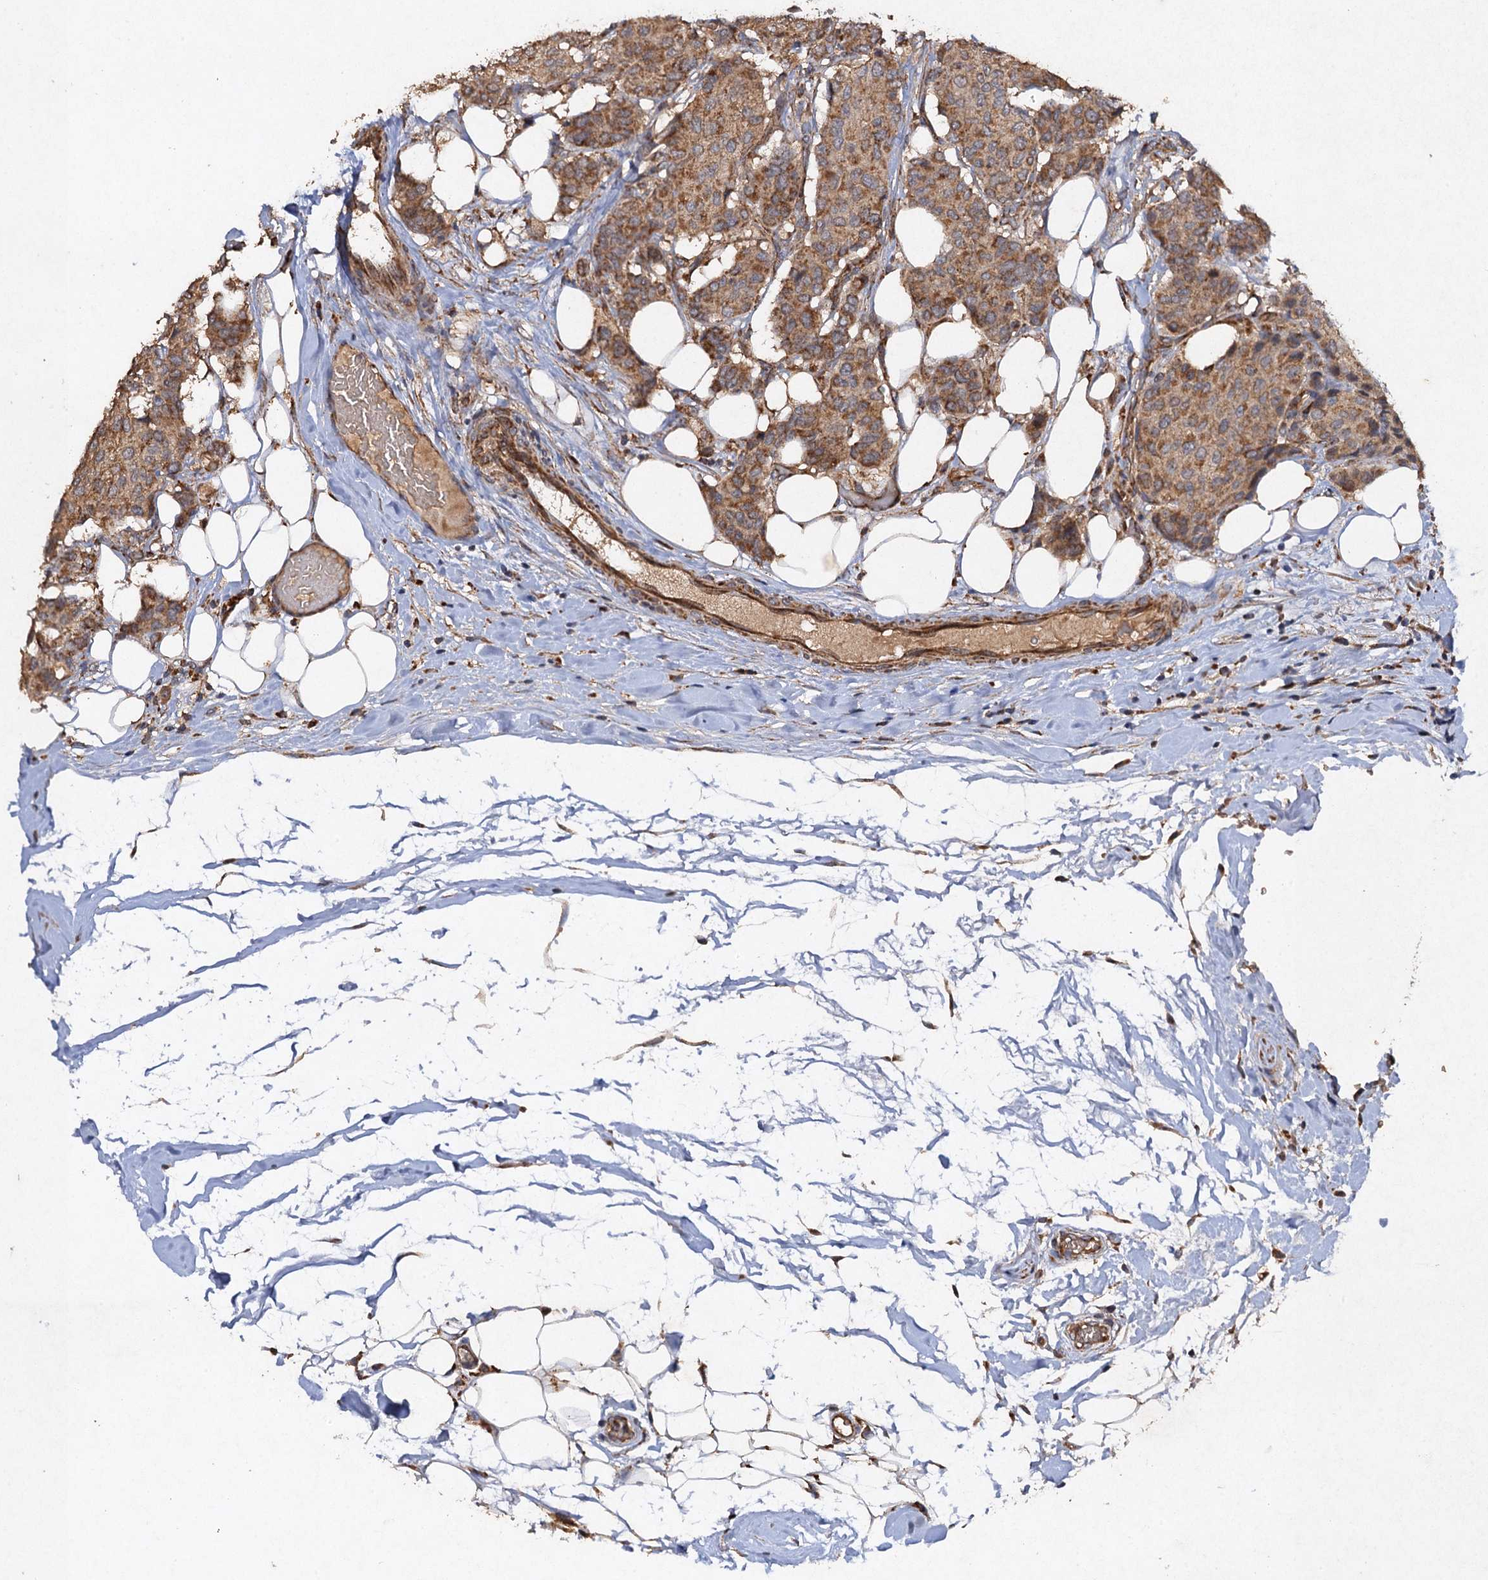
{"staining": {"intensity": "moderate", "quantity": ">75%", "location": "cytoplasmic/membranous"}, "tissue": "breast cancer", "cell_type": "Tumor cells", "image_type": "cancer", "snomed": [{"axis": "morphology", "description": "Duct carcinoma"}, {"axis": "topography", "description": "Breast"}], "caption": "Moderate cytoplasmic/membranous staining for a protein is present in about >75% of tumor cells of breast cancer using IHC.", "gene": "NDUFA13", "patient": {"sex": "female", "age": 75}}